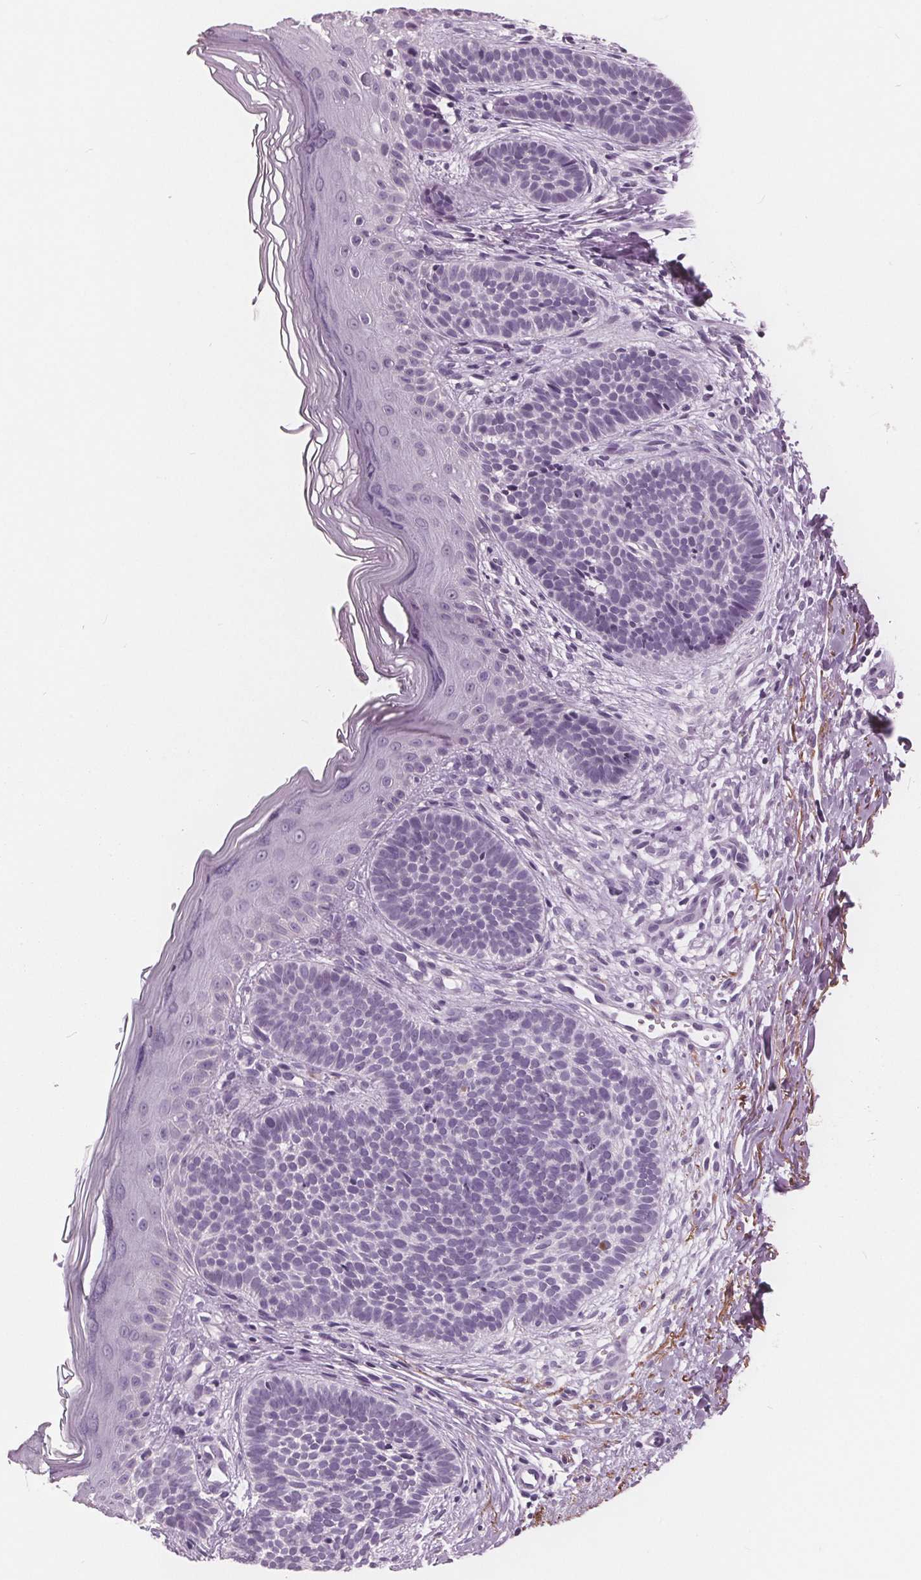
{"staining": {"intensity": "negative", "quantity": "none", "location": "none"}, "tissue": "skin cancer", "cell_type": "Tumor cells", "image_type": "cancer", "snomed": [{"axis": "morphology", "description": "Basal cell carcinoma"}, {"axis": "topography", "description": "Skin"}], "caption": "Tumor cells show no significant expression in skin cancer.", "gene": "AMBP", "patient": {"sex": "female", "age": 70}}